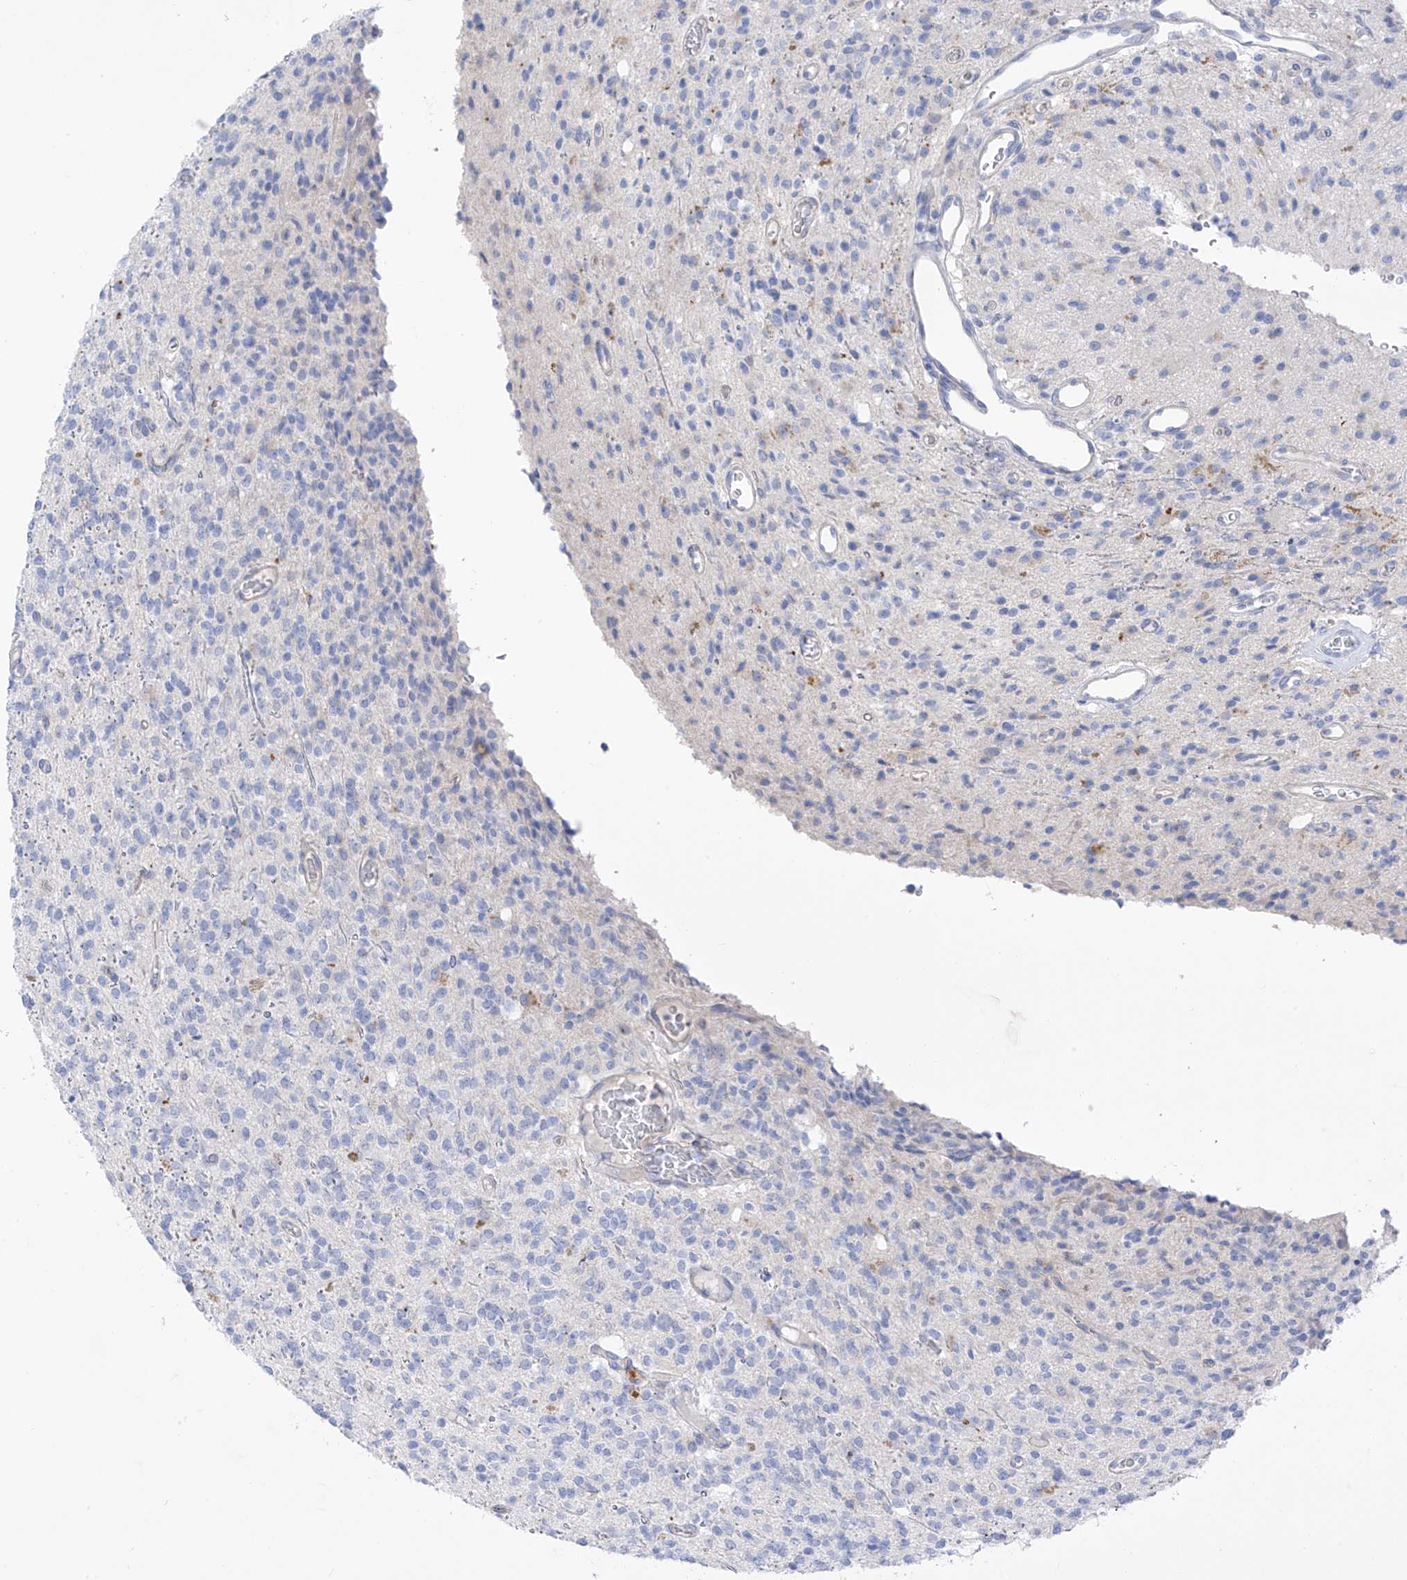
{"staining": {"intensity": "negative", "quantity": "none", "location": "none"}, "tissue": "glioma", "cell_type": "Tumor cells", "image_type": "cancer", "snomed": [{"axis": "morphology", "description": "Glioma, malignant, High grade"}, {"axis": "topography", "description": "Brain"}], "caption": "A high-resolution histopathology image shows immunohistochemistry (IHC) staining of glioma, which reveals no significant staining in tumor cells.", "gene": "ITGA9", "patient": {"sex": "male", "age": 34}}